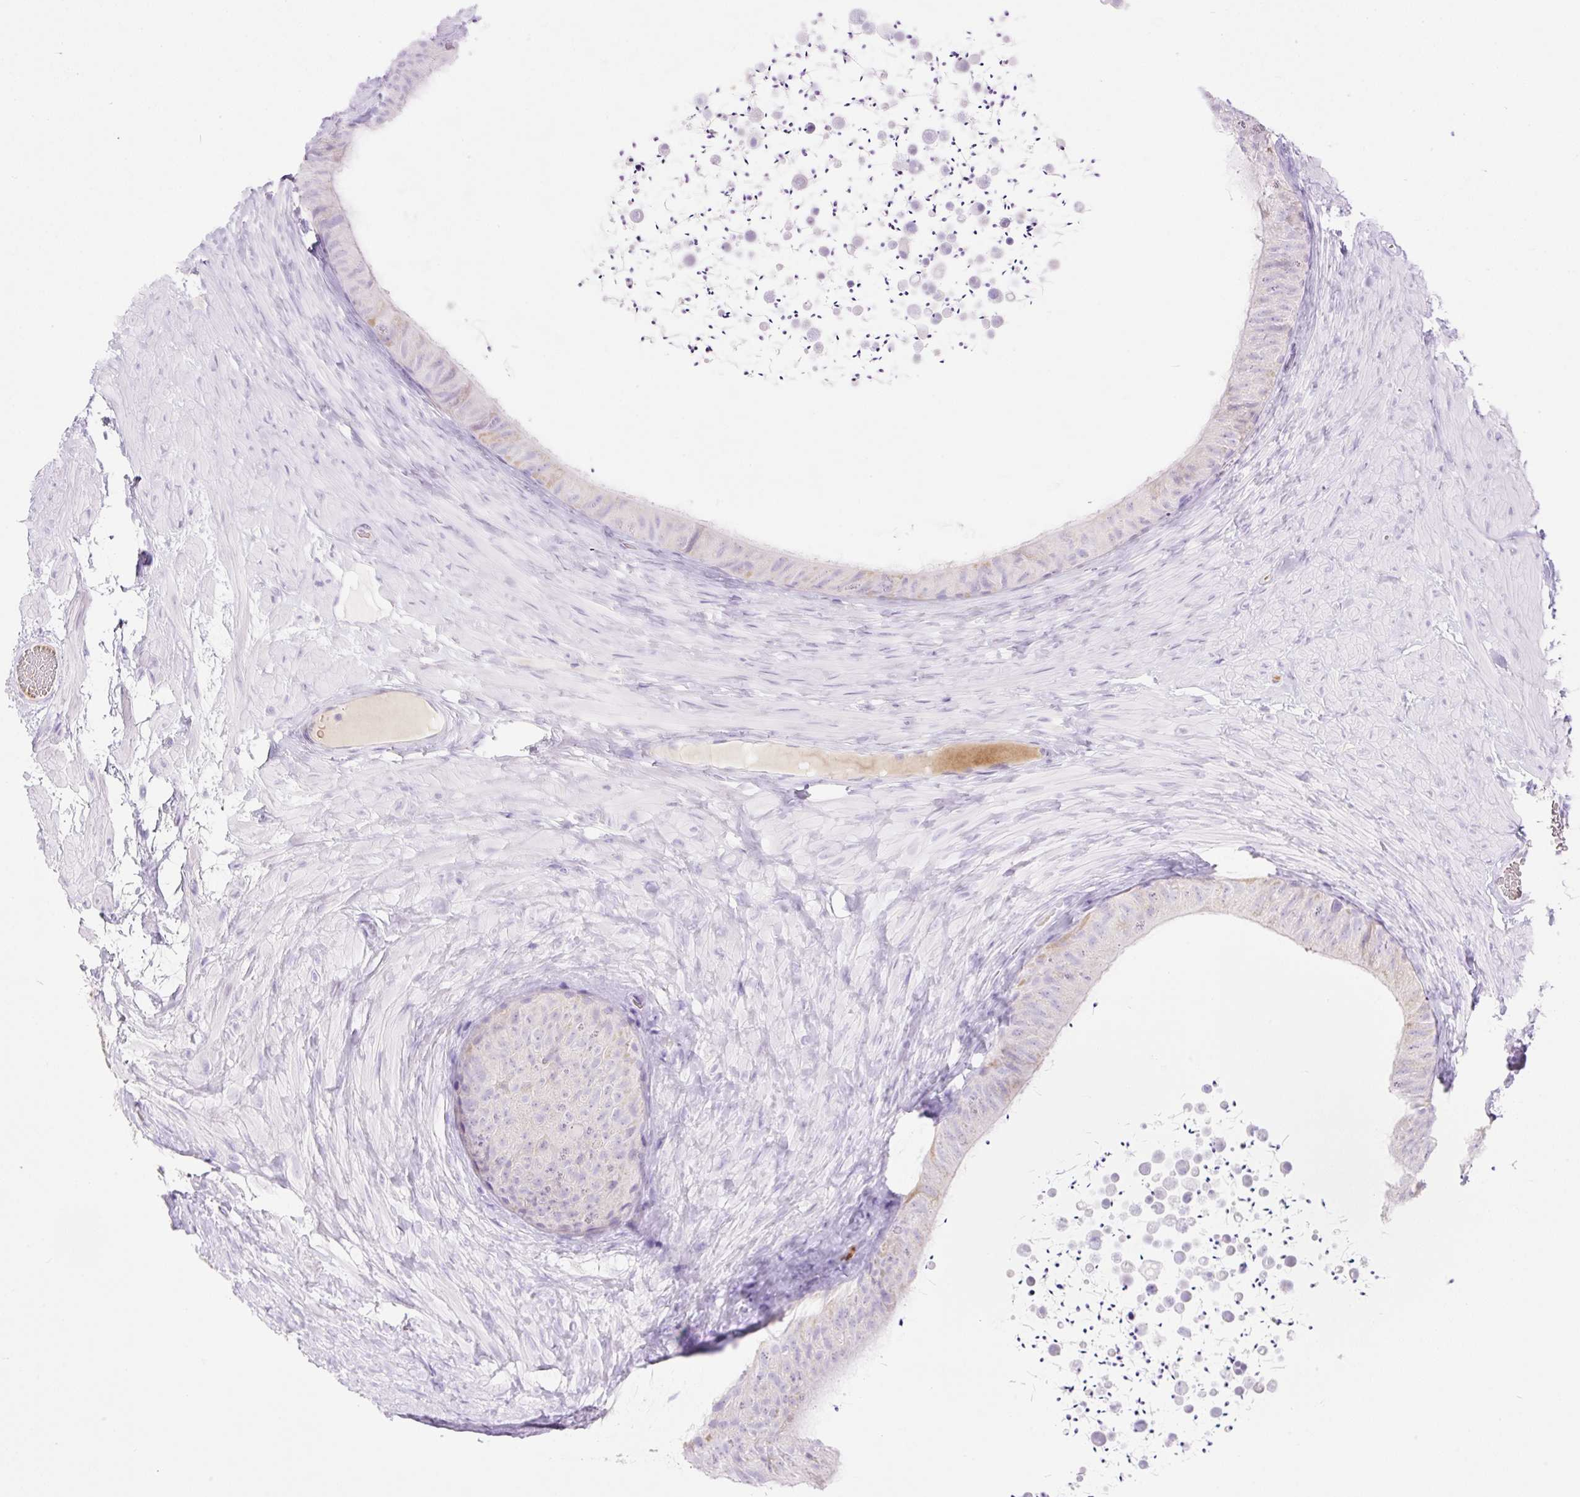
{"staining": {"intensity": "weak", "quantity": "<25%", "location": "cytoplasmic/membranous"}, "tissue": "epididymis", "cell_type": "Glandular cells", "image_type": "normal", "snomed": [{"axis": "morphology", "description": "Normal tissue, NOS"}, {"axis": "topography", "description": "Epididymis, spermatic cord, NOS"}, {"axis": "topography", "description": "Epididymis"}], "caption": "Immunohistochemistry (IHC) of unremarkable human epididymis exhibits no positivity in glandular cells.", "gene": "CDX1", "patient": {"sex": "male", "age": 31}}